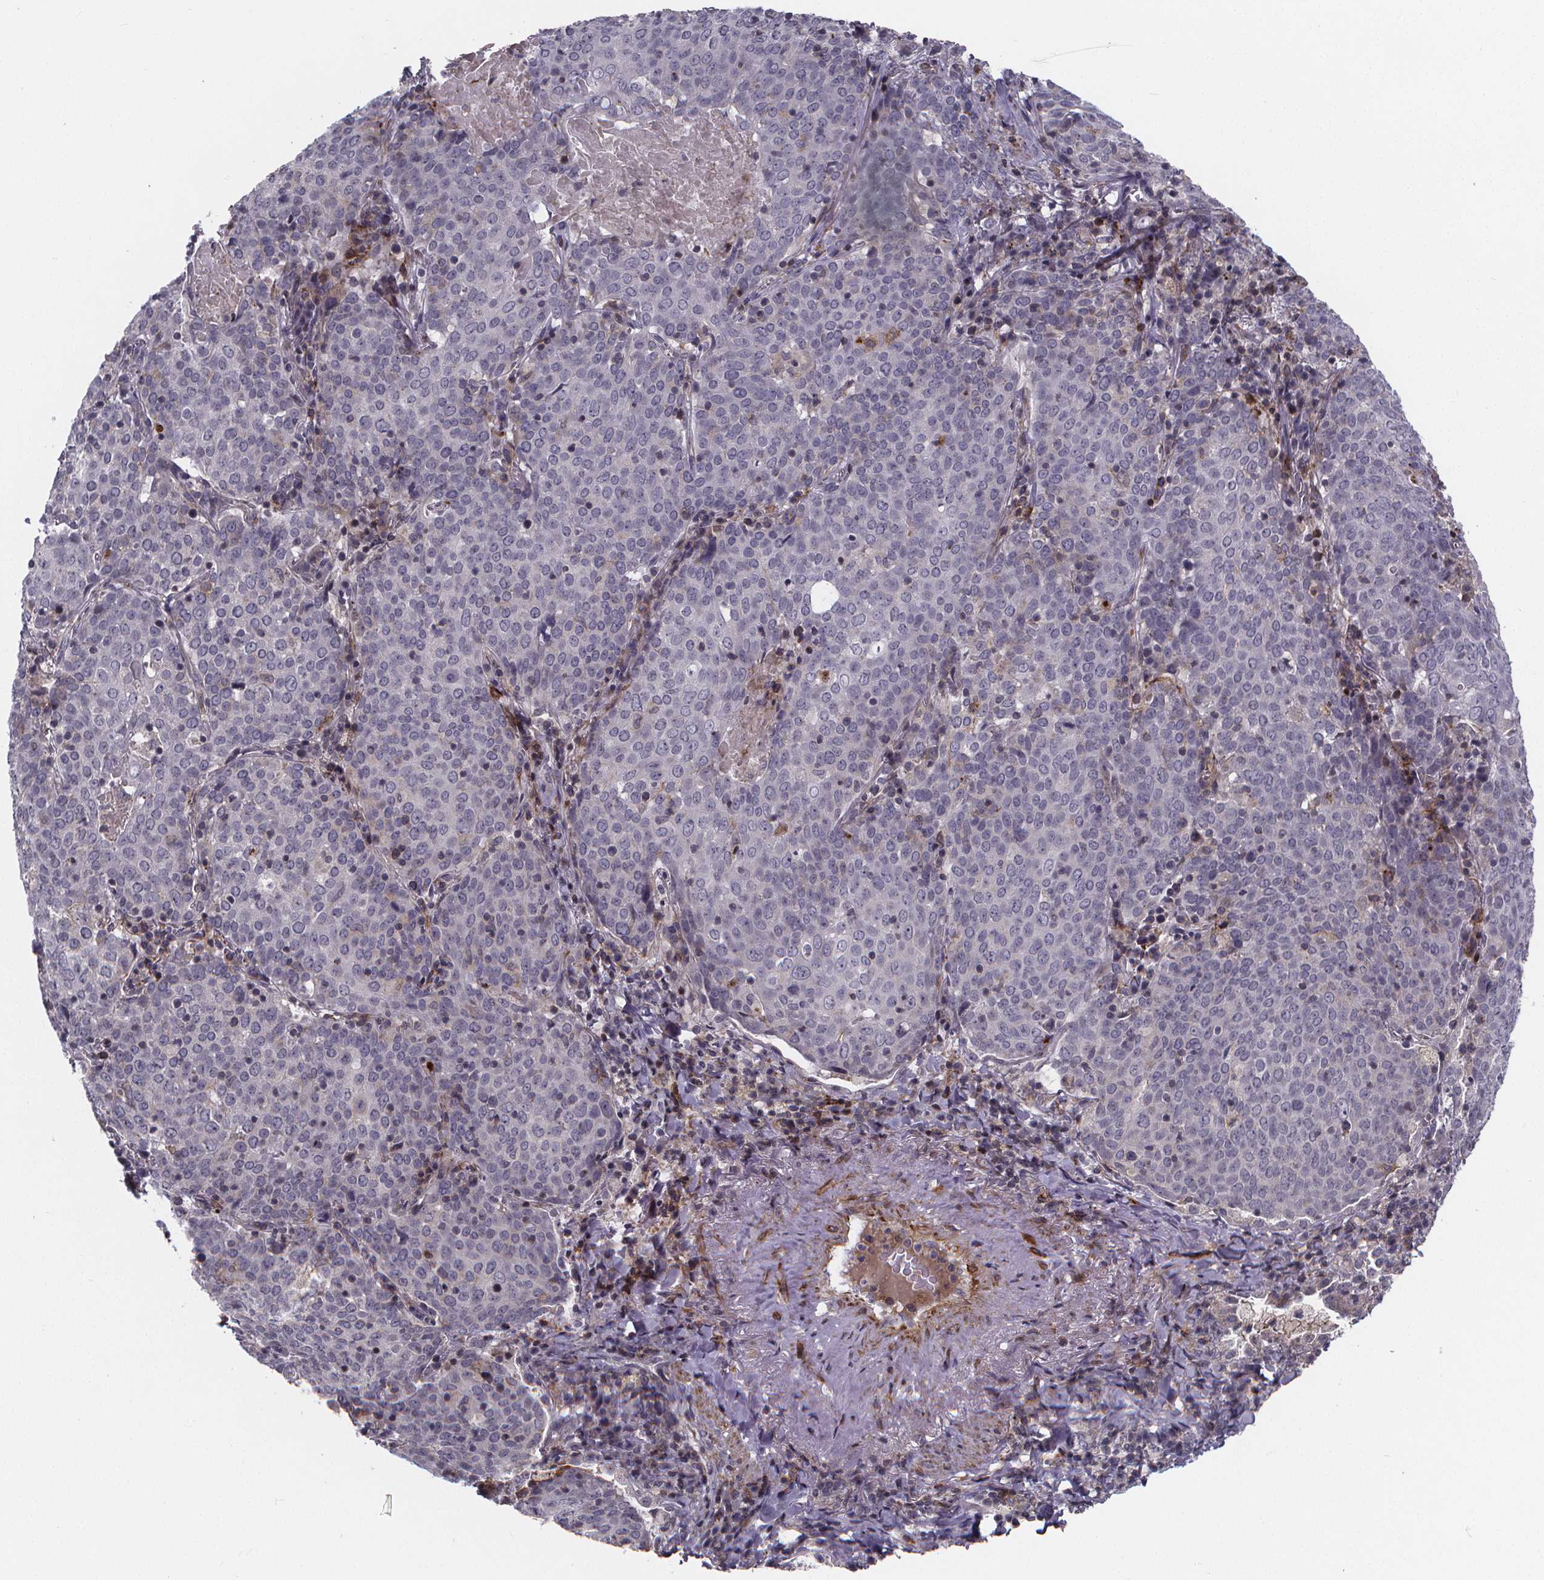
{"staining": {"intensity": "negative", "quantity": "none", "location": "none"}, "tissue": "lung cancer", "cell_type": "Tumor cells", "image_type": "cancer", "snomed": [{"axis": "morphology", "description": "Squamous cell carcinoma, NOS"}, {"axis": "topography", "description": "Lung"}], "caption": "Immunohistochemical staining of human lung cancer (squamous cell carcinoma) displays no significant staining in tumor cells.", "gene": "FBXW2", "patient": {"sex": "male", "age": 82}}